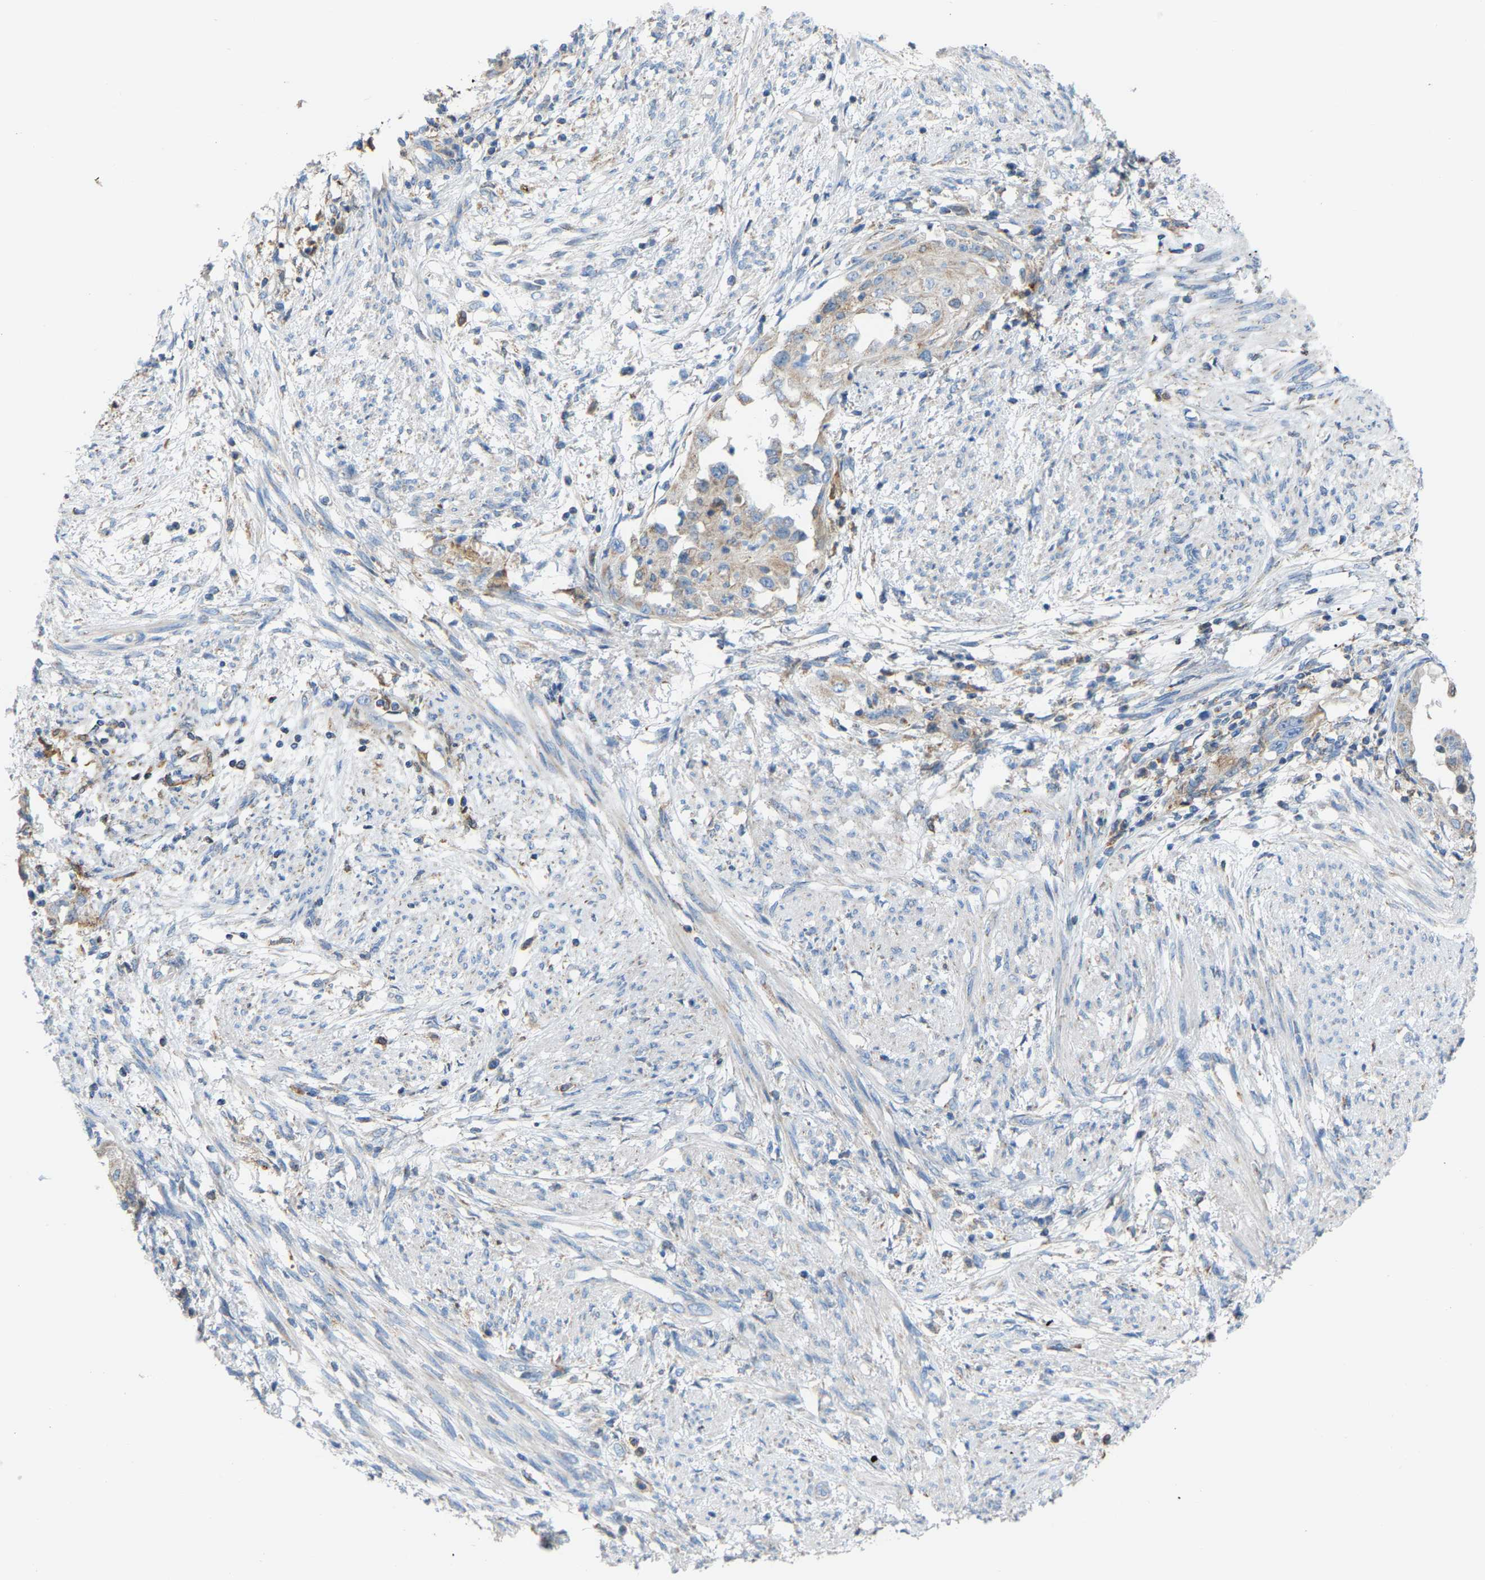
{"staining": {"intensity": "weak", "quantity": "<25%", "location": "cytoplasmic/membranous"}, "tissue": "endometrial cancer", "cell_type": "Tumor cells", "image_type": "cancer", "snomed": [{"axis": "morphology", "description": "Adenocarcinoma, NOS"}, {"axis": "topography", "description": "Endometrium"}], "caption": "This is an immunohistochemistry (IHC) image of human endometrial cancer. There is no positivity in tumor cells.", "gene": "CROT", "patient": {"sex": "female", "age": 85}}